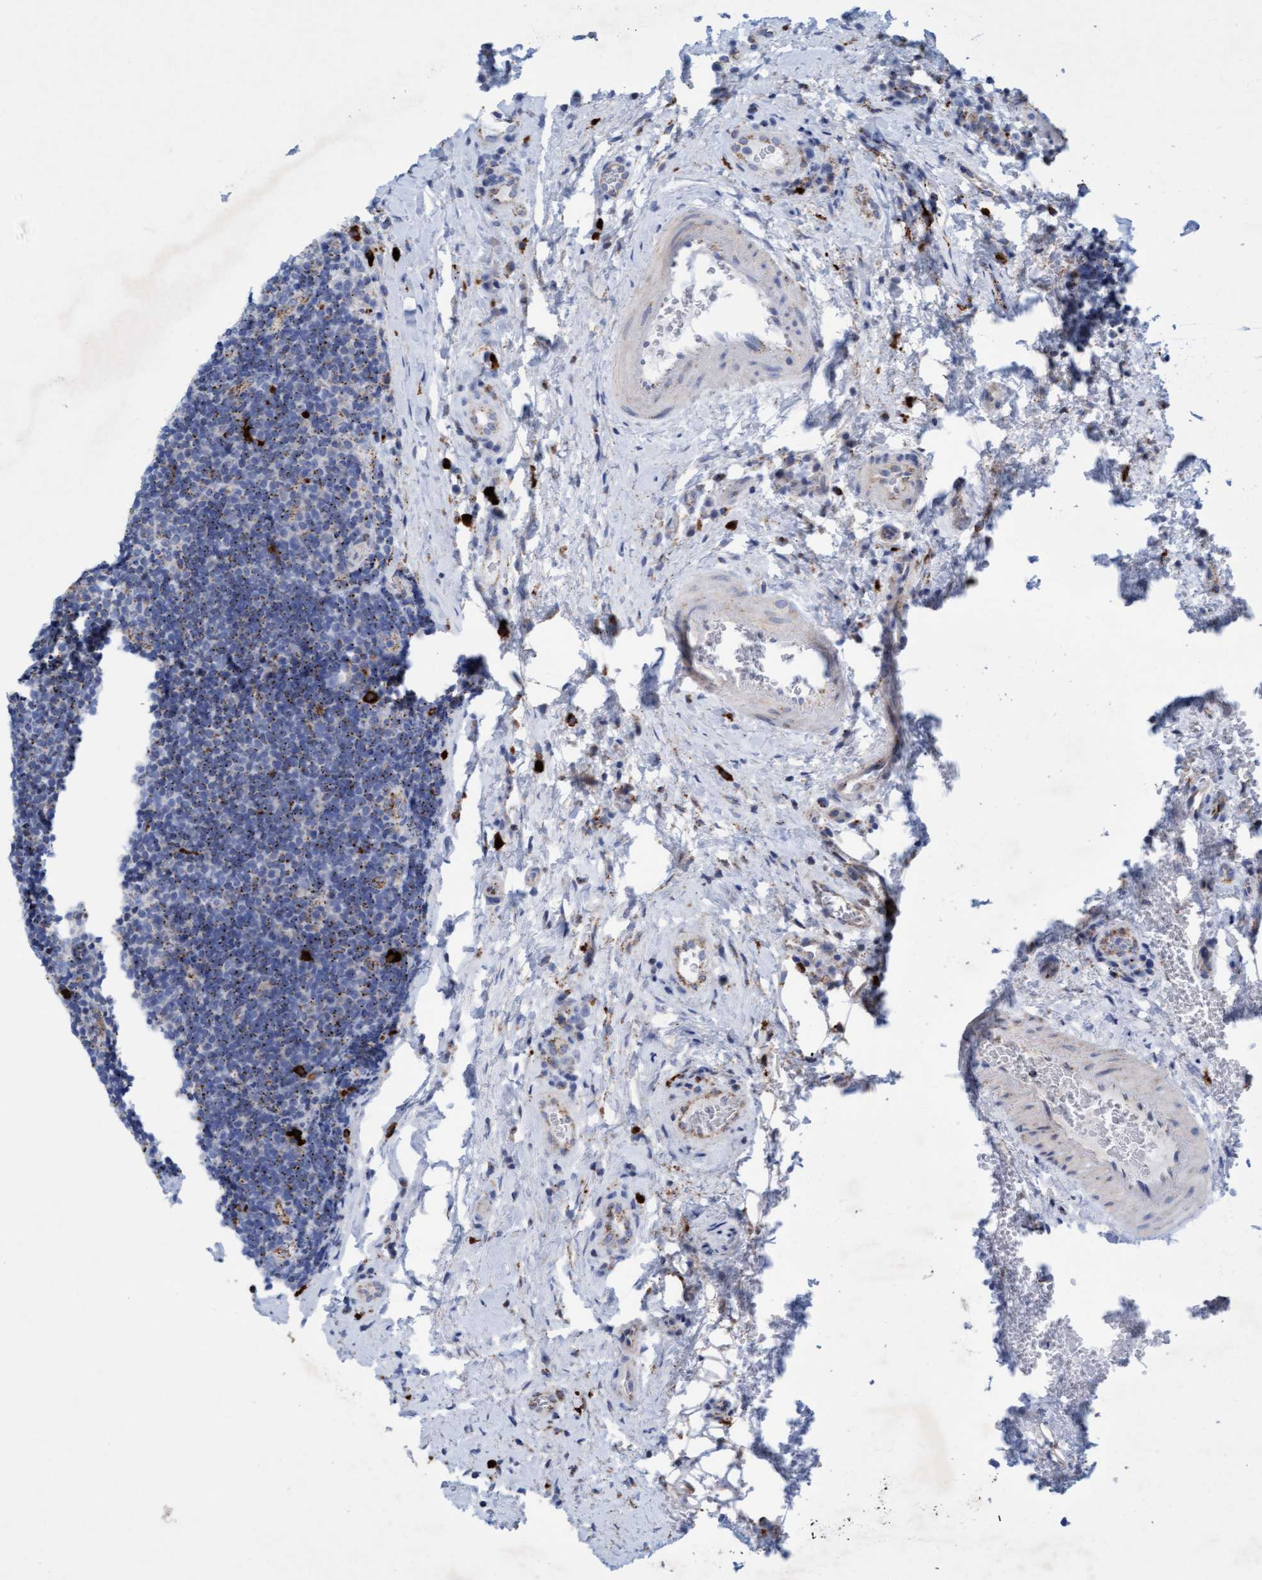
{"staining": {"intensity": "moderate", "quantity": "25%-75%", "location": "cytoplasmic/membranous"}, "tissue": "lymphoma", "cell_type": "Tumor cells", "image_type": "cancer", "snomed": [{"axis": "morphology", "description": "Malignant lymphoma, non-Hodgkin's type, High grade"}, {"axis": "topography", "description": "Tonsil"}], "caption": "This photomicrograph reveals high-grade malignant lymphoma, non-Hodgkin's type stained with immunohistochemistry (IHC) to label a protein in brown. The cytoplasmic/membranous of tumor cells show moderate positivity for the protein. Nuclei are counter-stained blue.", "gene": "SGSH", "patient": {"sex": "female", "age": 36}}